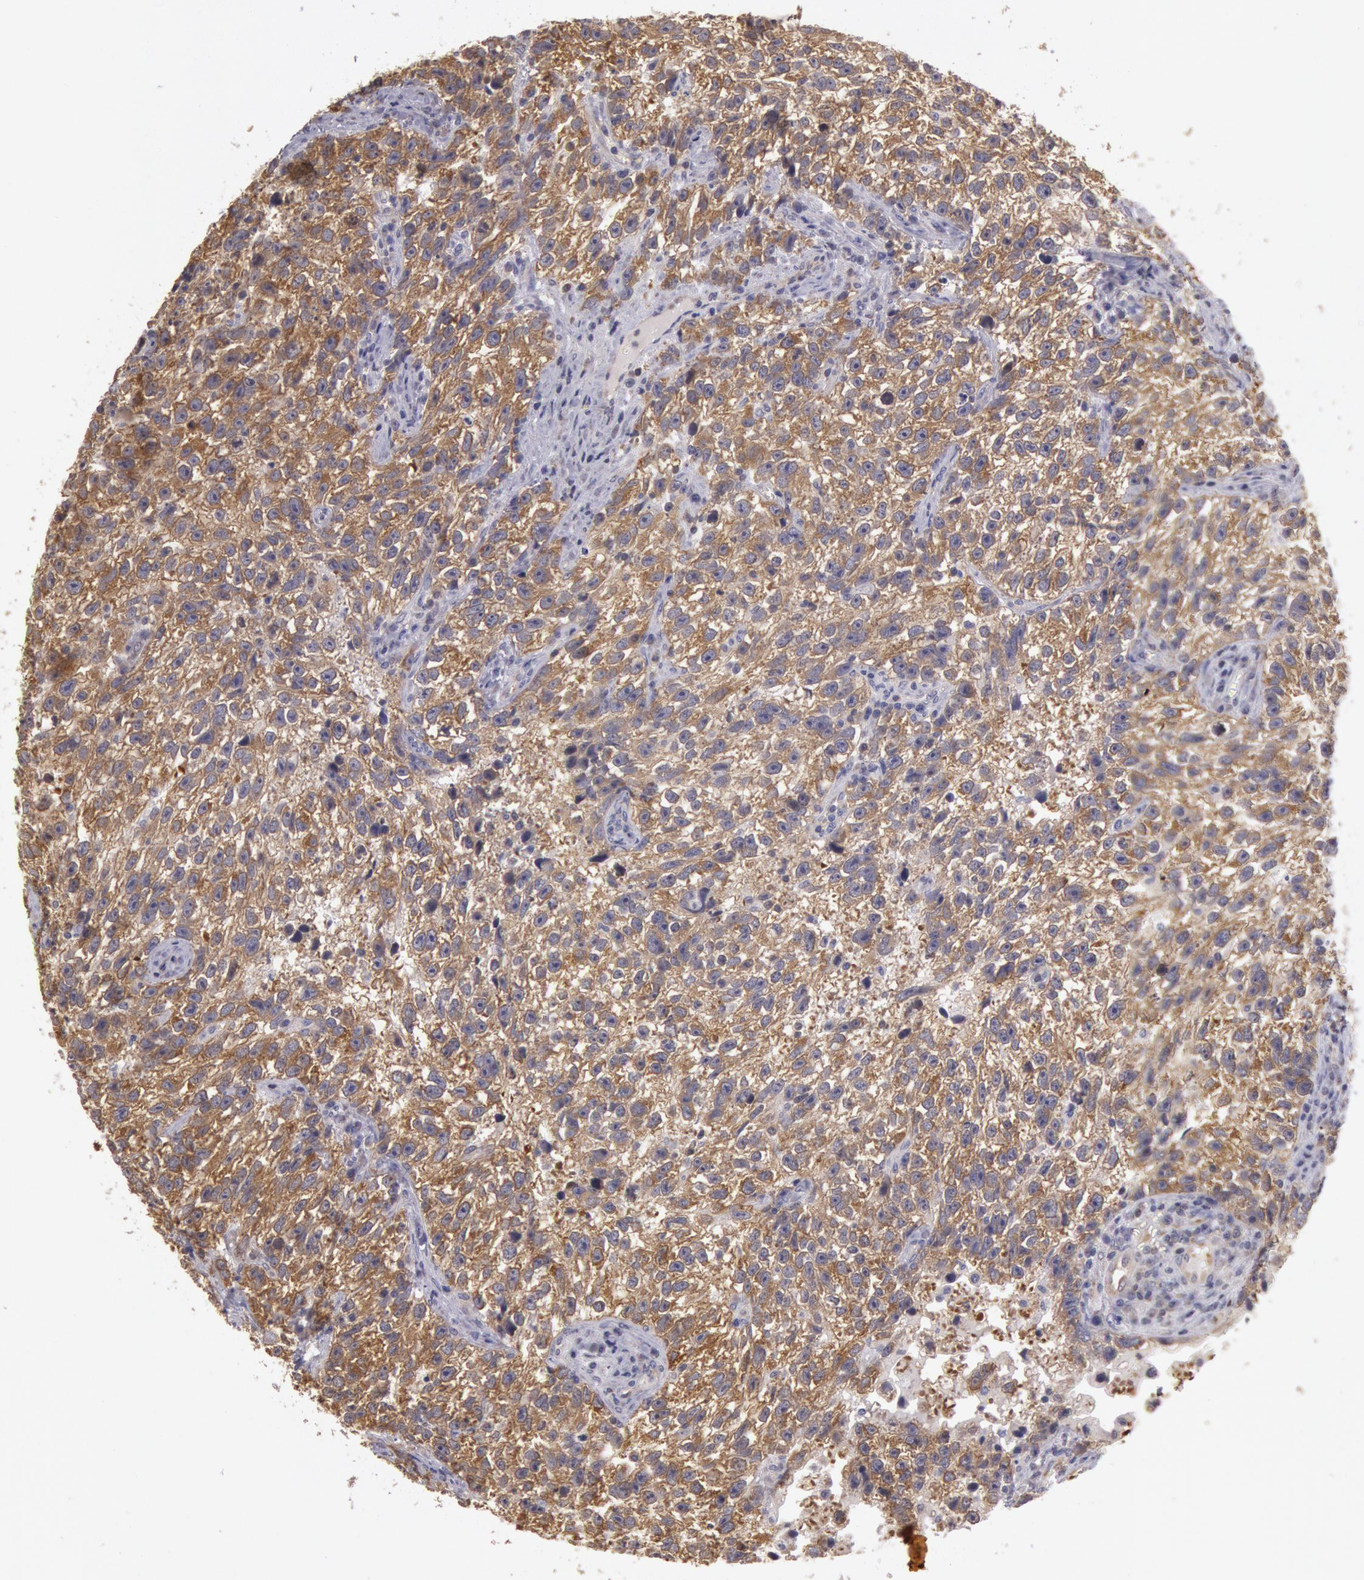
{"staining": {"intensity": "strong", "quantity": ">75%", "location": "cytoplasmic/membranous"}, "tissue": "testis cancer", "cell_type": "Tumor cells", "image_type": "cancer", "snomed": [{"axis": "morphology", "description": "Seminoma, NOS"}, {"axis": "topography", "description": "Testis"}], "caption": "Immunohistochemical staining of human testis cancer demonstrates high levels of strong cytoplasmic/membranous positivity in about >75% of tumor cells.", "gene": "NMT2", "patient": {"sex": "male", "age": 38}}